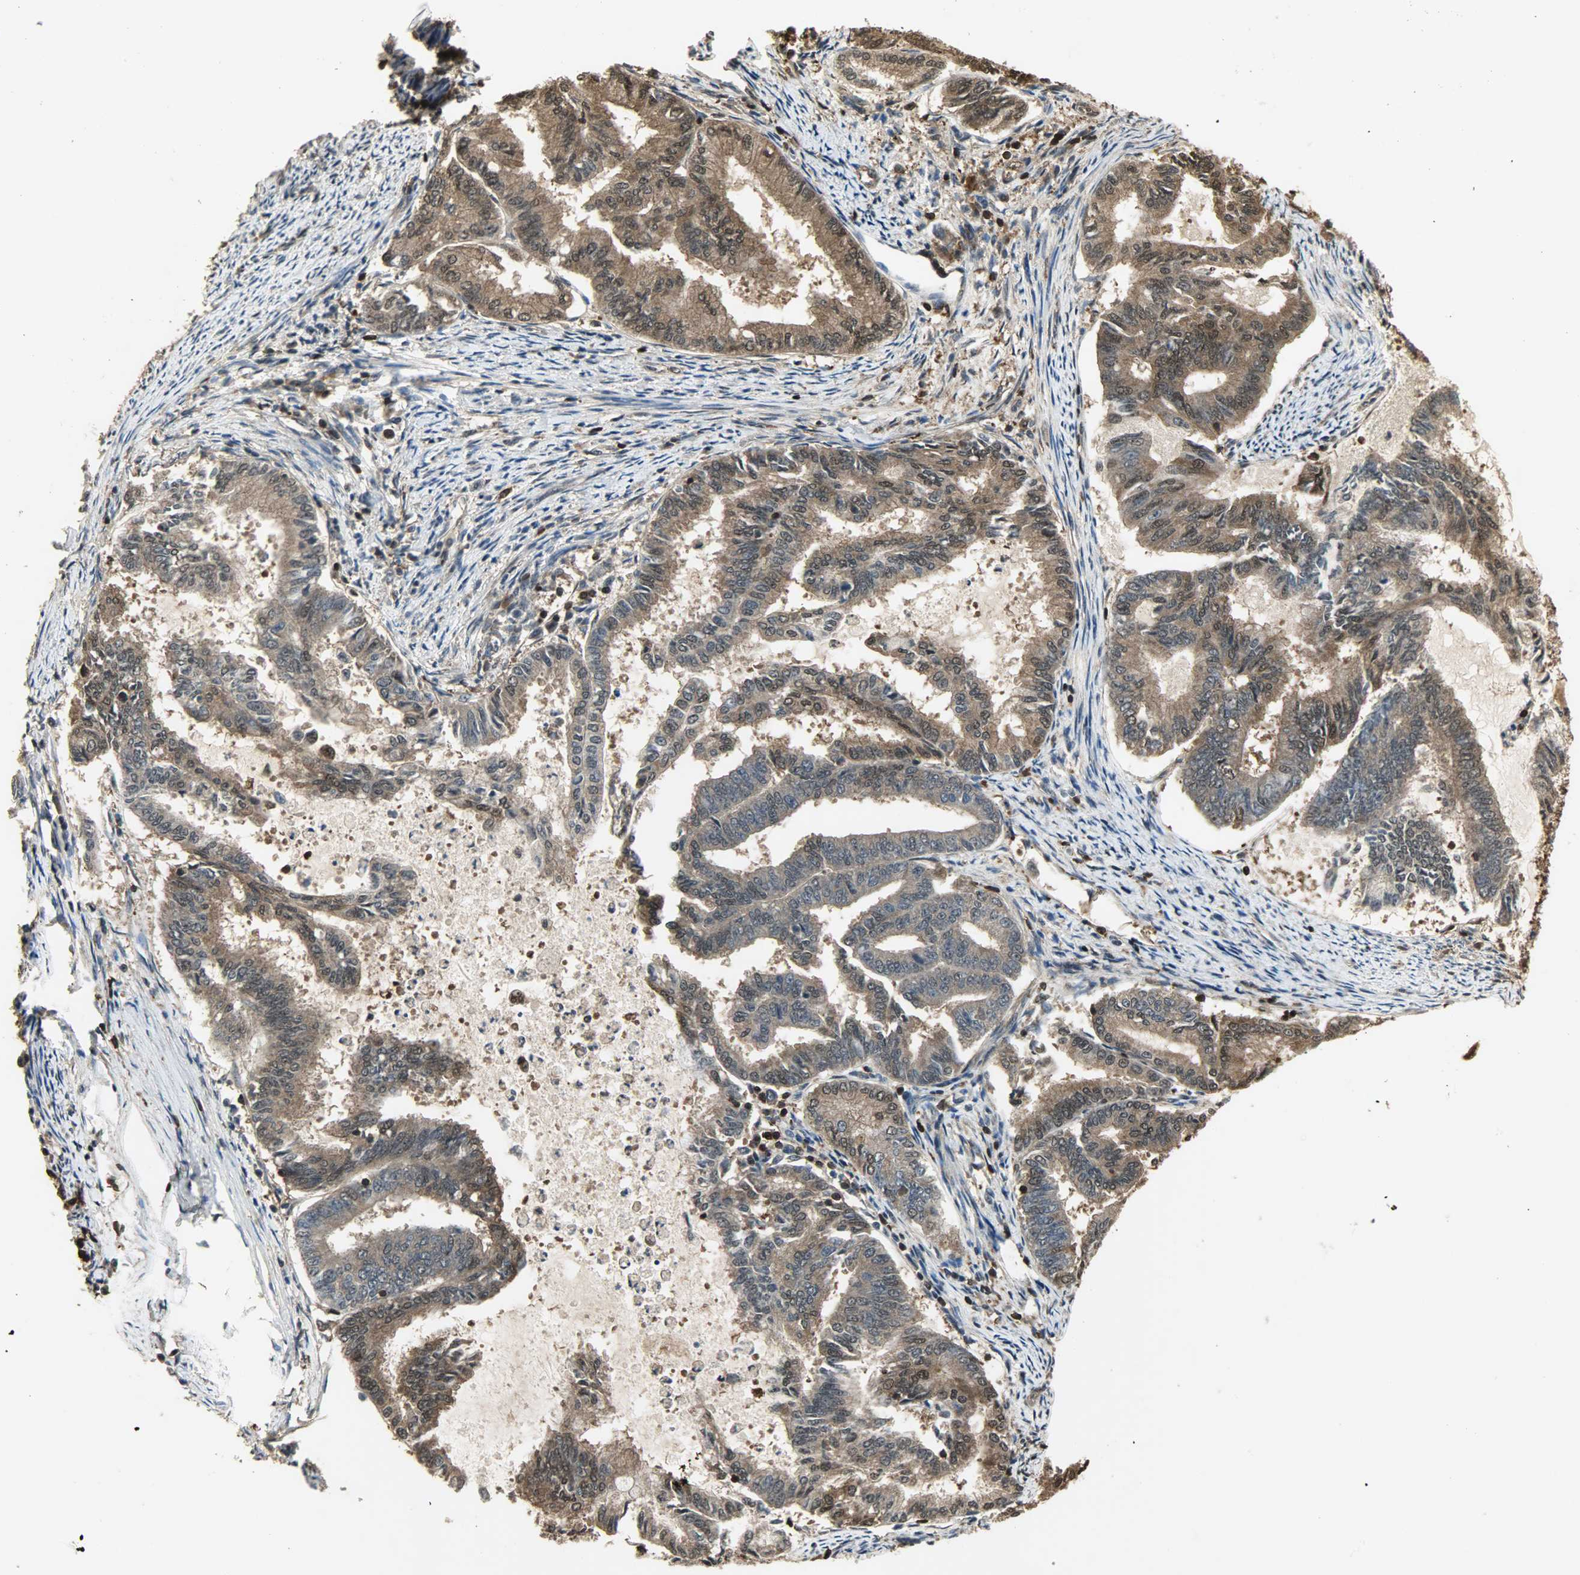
{"staining": {"intensity": "strong", "quantity": ">75%", "location": "cytoplasmic/membranous,nuclear"}, "tissue": "endometrial cancer", "cell_type": "Tumor cells", "image_type": "cancer", "snomed": [{"axis": "morphology", "description": "Adenocarcinoma, NOS"}, {"axis": "topography", "description": "Endometrium"}], "caption": "Adenocarcinoma (endometrial) tissue reveals strong cytoplasmic/membranous and nuclear staining in about >75% of tumor cells (Stains: DAB (3,3'-diaminobenzidine) in brown, nuclei in blue, Microscopy: brightfield microscopy at high magnification).", "gene": "YWHAZ", "patient": {"sex": "female", "age": 86}}